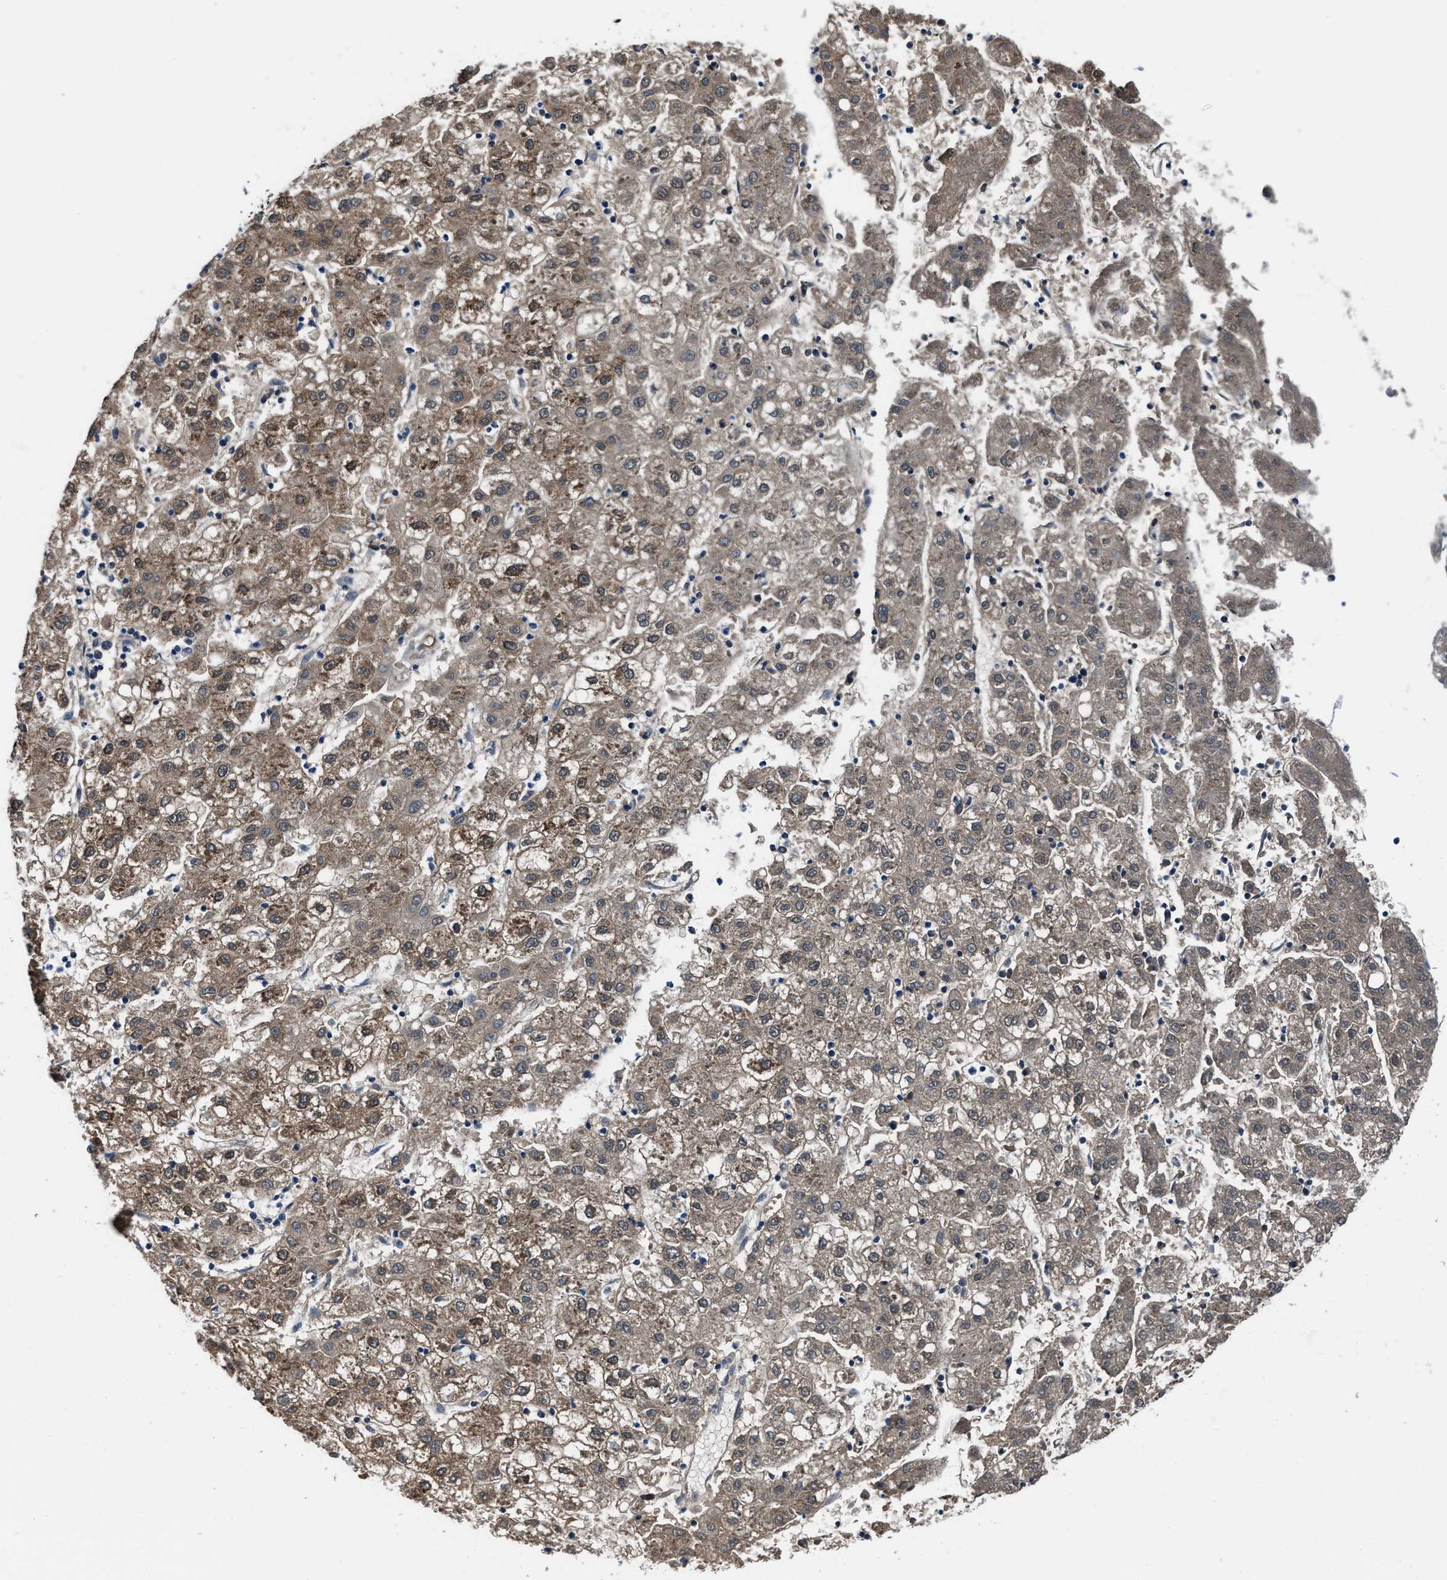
{"staining": {"intensity": "moderate", "quantity": "25%-75%", "location": "cytoplasmic/membranous"}, "tissue": "liver cancer", "cell_type": "Tumor cells", "image_type": "cancer", "snomed": [{"axis": "morphology", "description": "Carcinoma, Hepatocellular, NOS"}, {"axis": "topography", "description": "Liver"}], "caption": "Immunohistochemistry (IHC) photomicrograph of neoplastic tissue: human hepatocellular carcinoma (liver) stained using immunohistochemistry (IHC) reveals medium levels of moderate protein expression localized specifically in the cytoplasmic/membranous of tumor cells, appearing as a cytoplasmic/membranous brown color.", "gene": "NUDT5", "patient": {"sex": "male", "age": 72}}